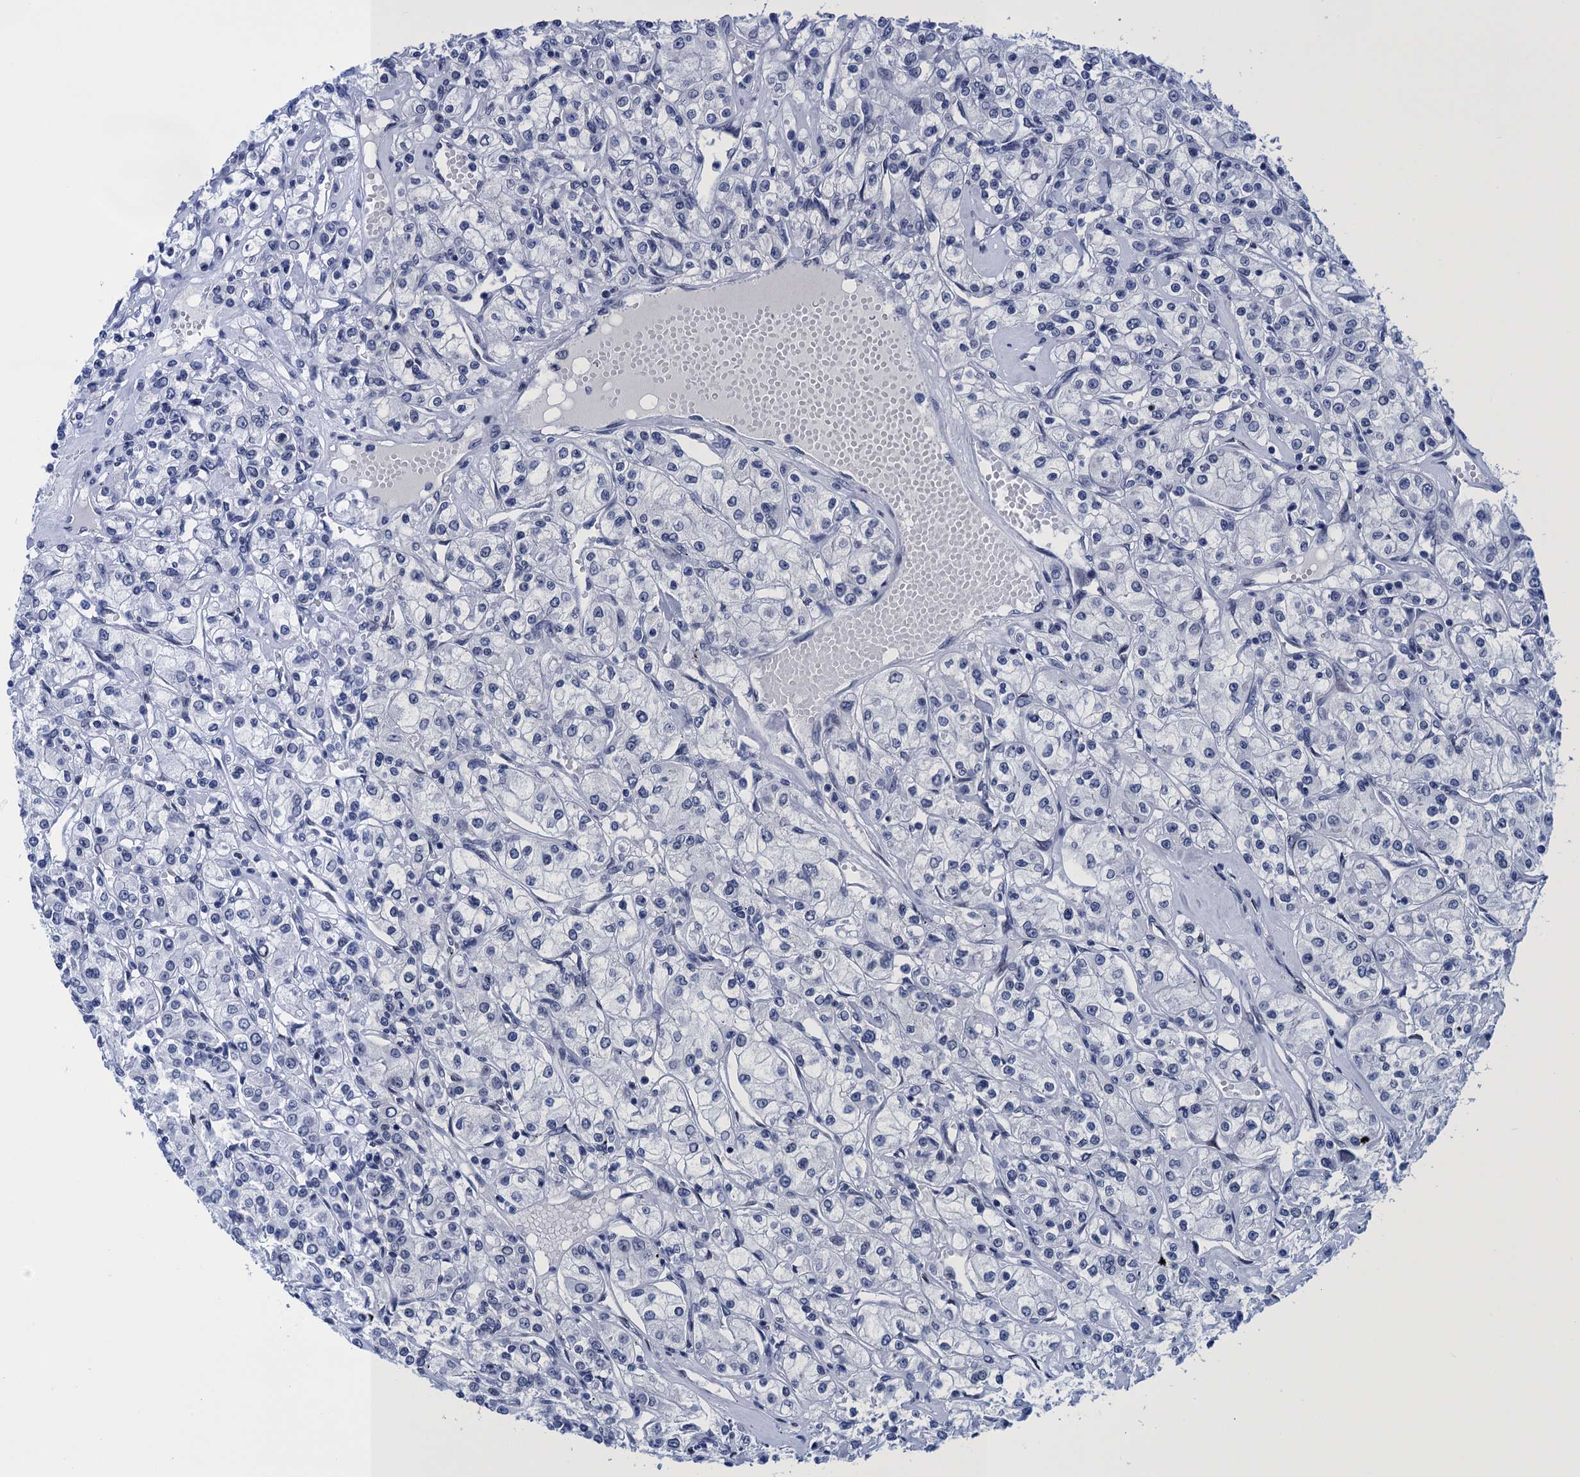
{"staining": {"intensity": "negative", "quantity": "none", "location": "none"}, "tissue": "renal cancer", "cell_type": "Tumor cells", "image_type": "cancer", "snomed": [{"axis": "morphology", "description": "Adenocarcinoma, NOS"}, {"axis": "topography", "description": "Kidney"}], "caption": "IHC image of neoplastic tissue: adenocarcinoma (renal) stained with DAB (3,3'-diaminobenzidine) shows no significant protein staining in tumor cells.", "gene": "METTL25", "patient": {"sex": "female", "age": 59}}